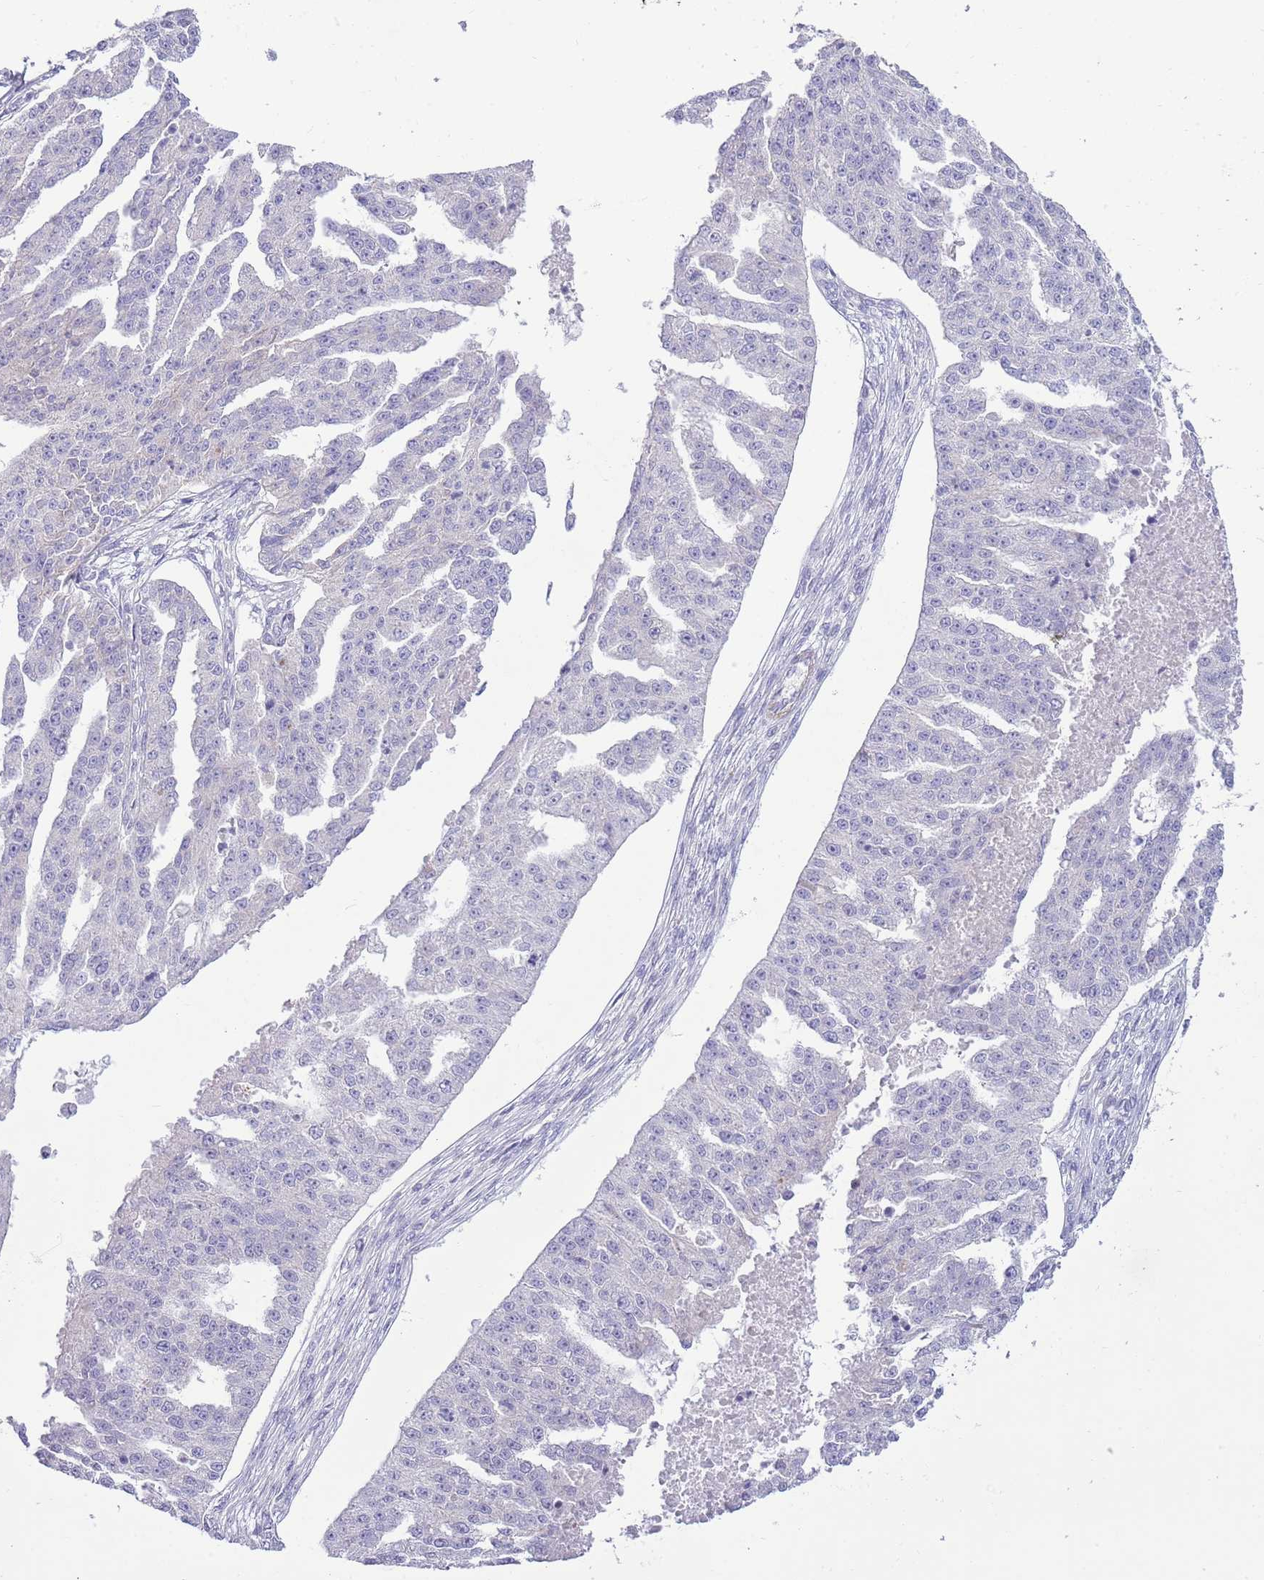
{"staining": {"intensity": "negative", "quantity": "none", "location": "none"}, "tissue": "ovarian cancer", "cell_type": "Tumor cells", "image_type": "cancer", "snomed": [{"axis": "morphology", "description": "Cystadenocarcinoma, serous, NOS"}, {"axis": "topography", "description": "Ovary"}], "caption": "IHC of ovarian cancer (serous cystadenocarcinoma) demonstrates no positivity in tumor cells. The staining was performed using DAB (3,3'-diaminobenzidine) to visualize the protein expression in brown, while the nuclei were stained in blue with hematoxylin (Magnification: 20x).", "gene": "ZC4H2", "patient": {"sex": "female", "age": 58}}